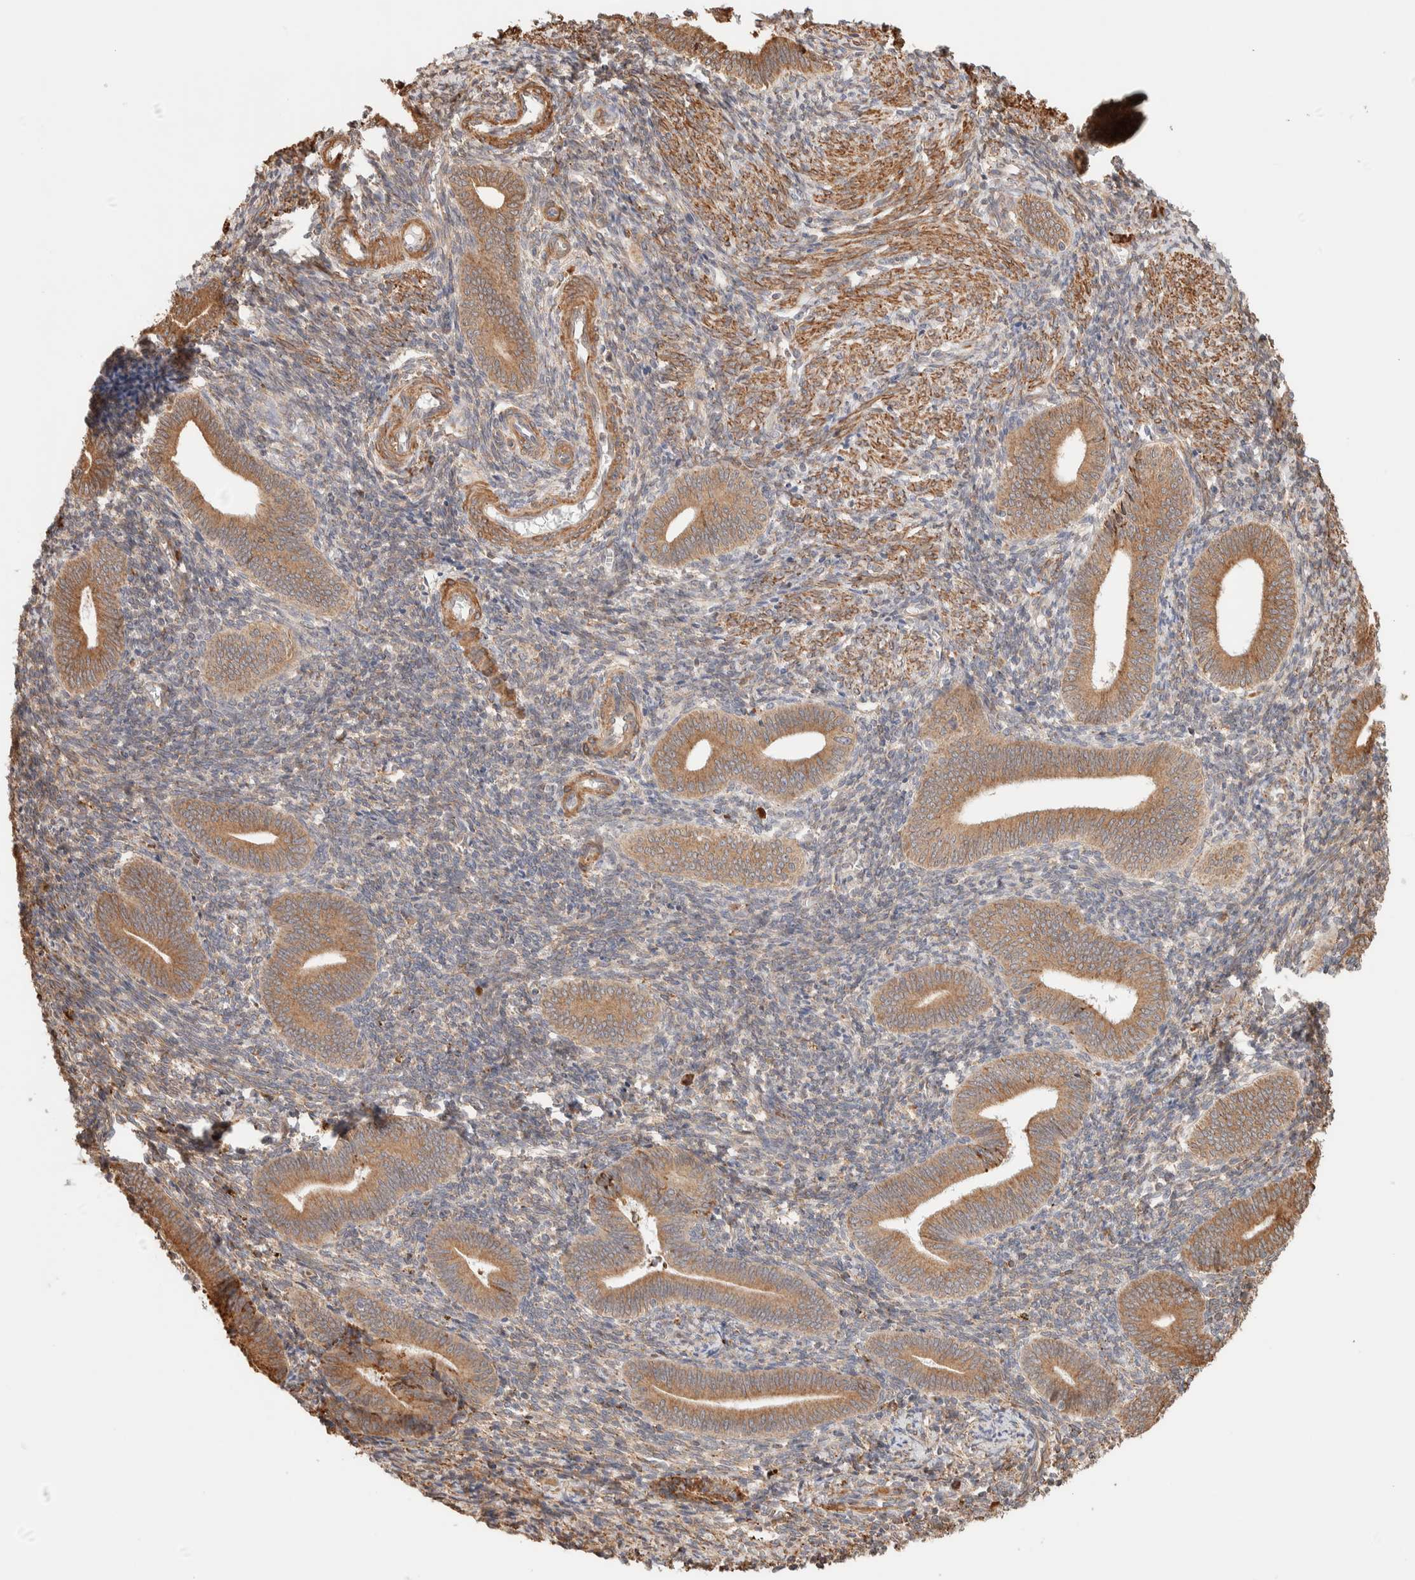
{"staining": {"intensity": "weak", "quantity": "25%-75%", "location": "cytoplasmic/membranous"}, "tissue": "endometrium", "cell_type": "Cells in endometrial stroma", "image_type": "normal", "snomed": [{"axis": "morphology", "description": "Normal tissue, NOS"}, {"axis": "topography", "description": "Uterus"}, {"axis": "topography", "description": "Endometrium"}], "caption": "Immunohistochemistry histopathology image of benign human endometrium stained for a protein (brown), which demonstrates low levels of weak cytoplasmic/membranous positivity in about 25%-75% of cells in endometrial stroma.", "gene": "INTS1", "patient": {"sex": "female", "age": 33}}